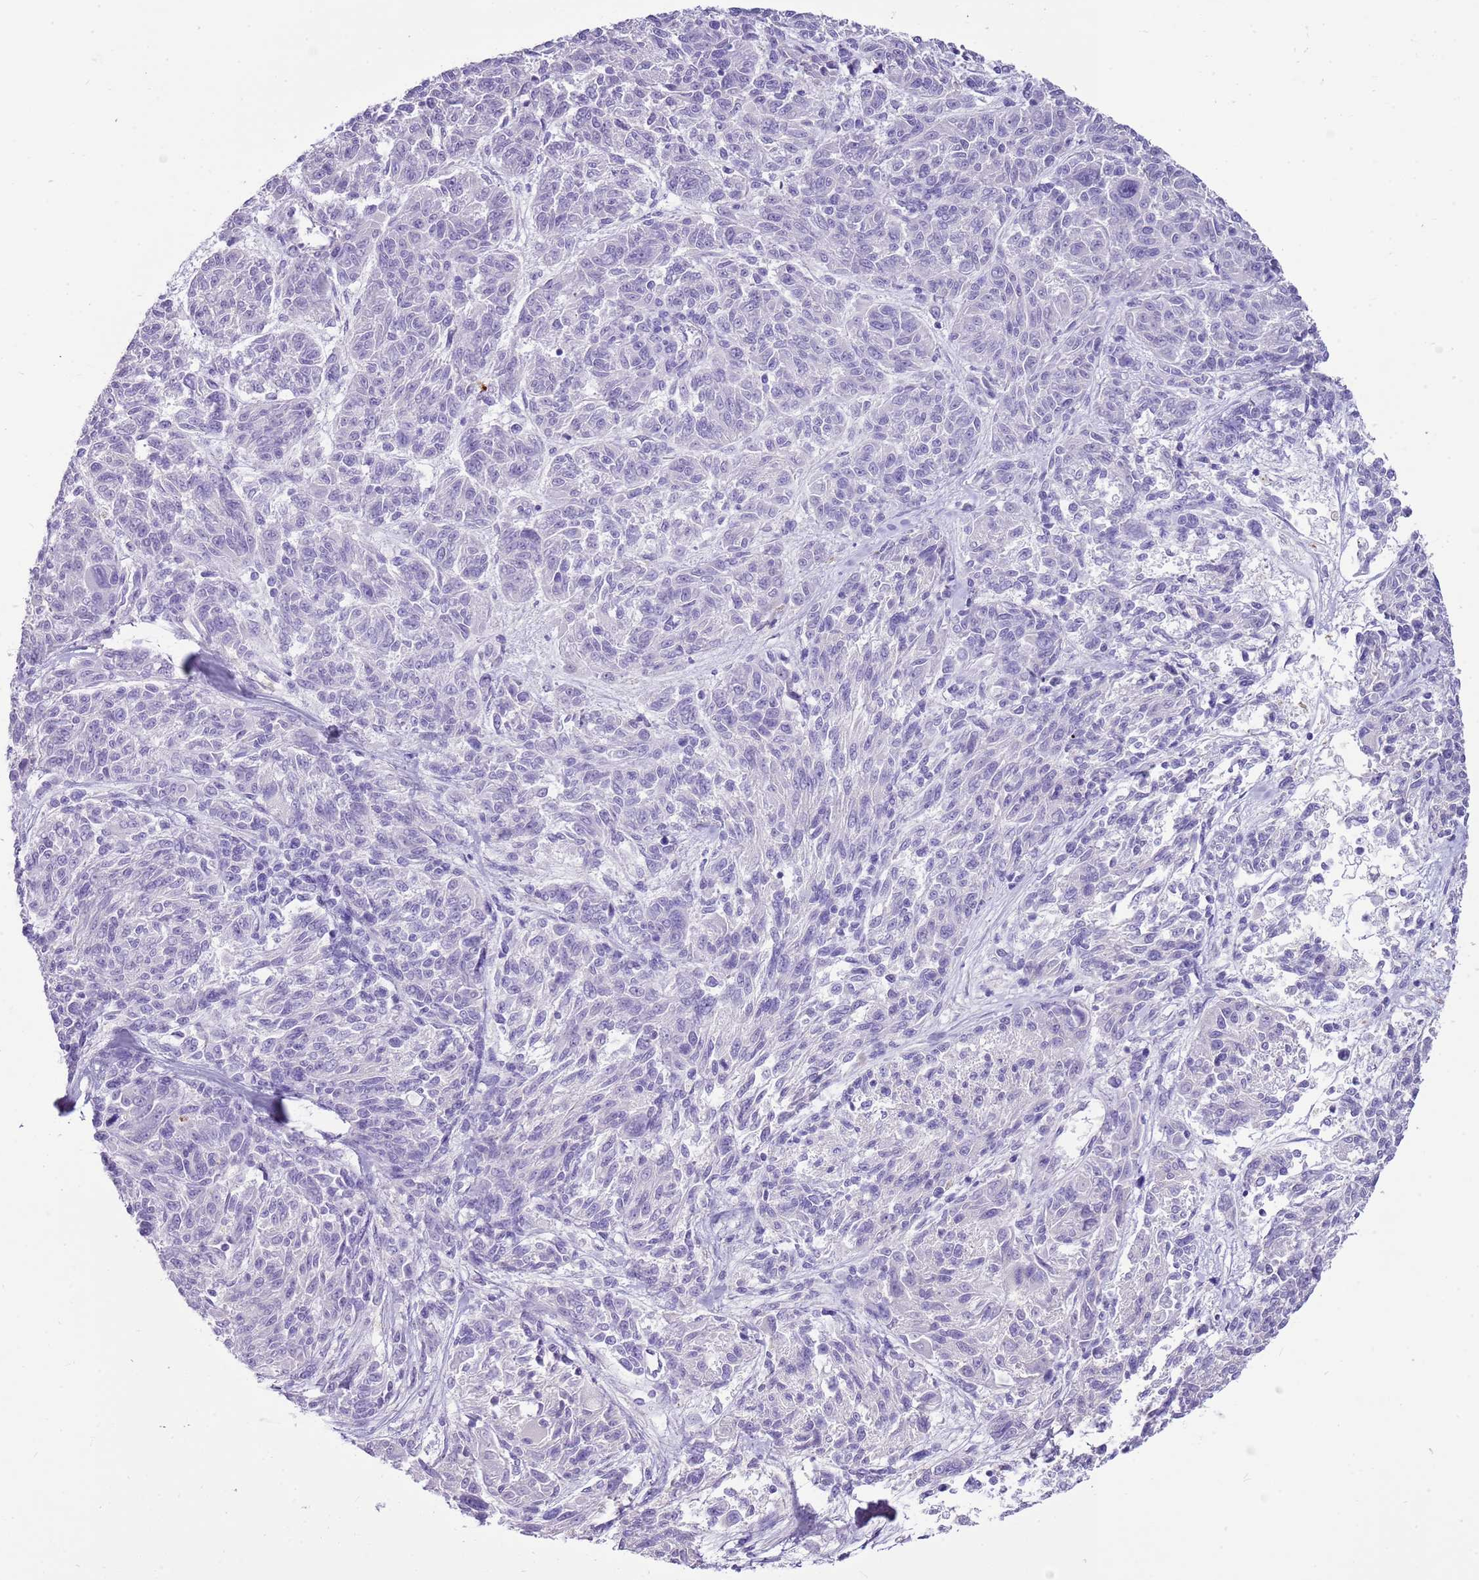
{"staining": {"intensity": "negative", "quantity": "none", "location": "none"}, "tissue": "melanoma", "cell_type": "Tumor cells", "image_type": "cancer", "snomed": [{"axis": "morphology", "description": "Malignant melanoma, NOS"}, {"axis": "topography", "description": "Skin"}], "caption": "IHC histopathology image of neoplastic tissue: malignant melanoma stained with DAB displays no significant protein positivity in tumor cells.", "gene": "IGKV3D-11", "patient": {"sex": "male", "age": 53}}